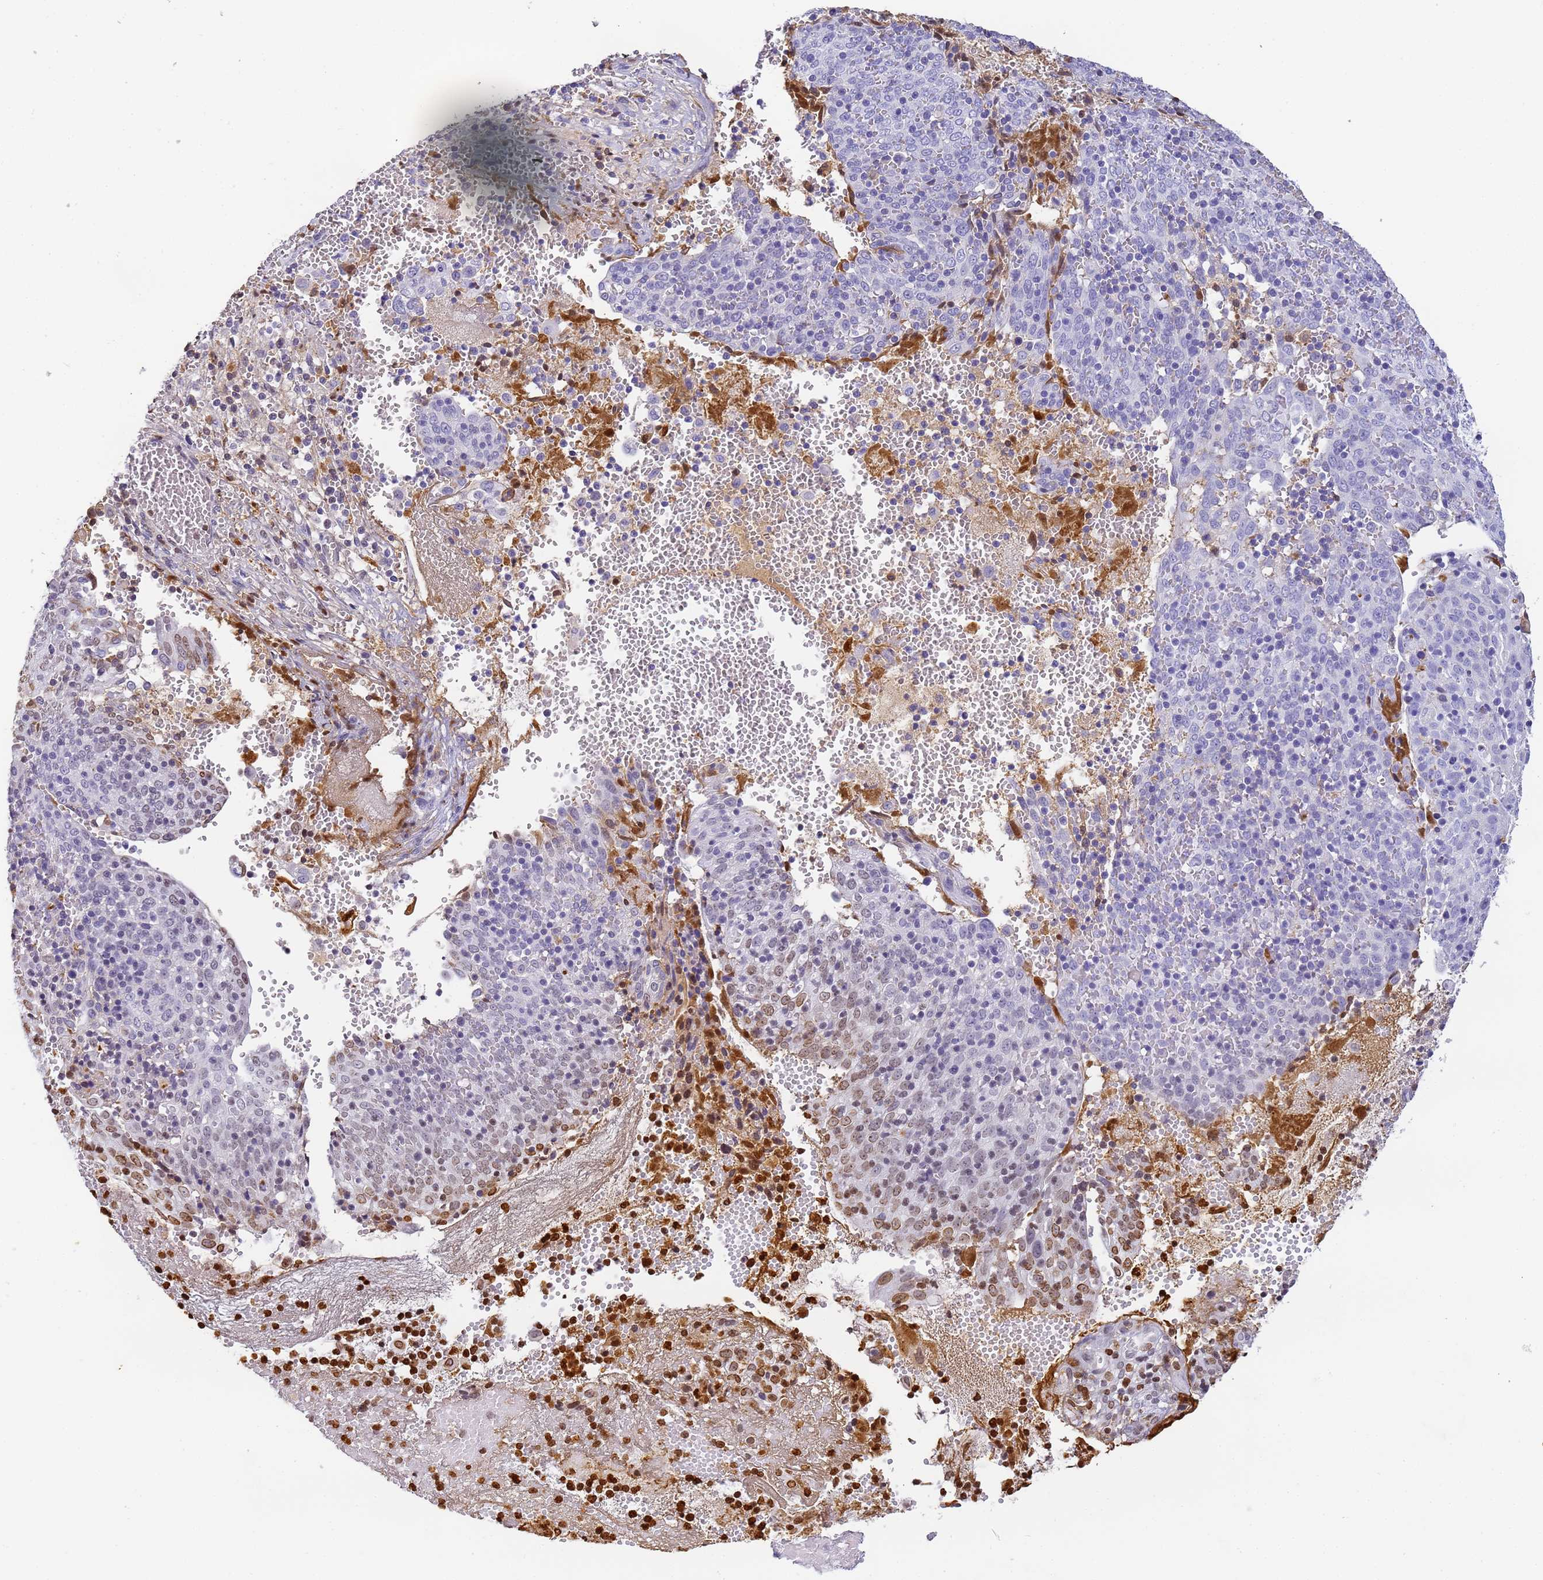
{"staining": {"intensity": "moderate", "quantity": "25%-75%", "location": "nuclear"}, "tissue": "cervical cancer", "cell_type": "Tumor cells", "image_type": "cancer", "snomed": [{"axis": "morphology", "description": "Squamous cell carcinoma, NOS"}, {"axis": "topography", "description": "Cervix"}], "caption": "Tumor cells demonstrate medium levels of moderate nuclear staining in approximately 25%-75% of cells in squamous cell carcinoma (cervical). The protein is shown in brown color, while the nuclei are stained blue.", "gene": "CFHR2", "patient": {"sex": "female", "age": 67}}